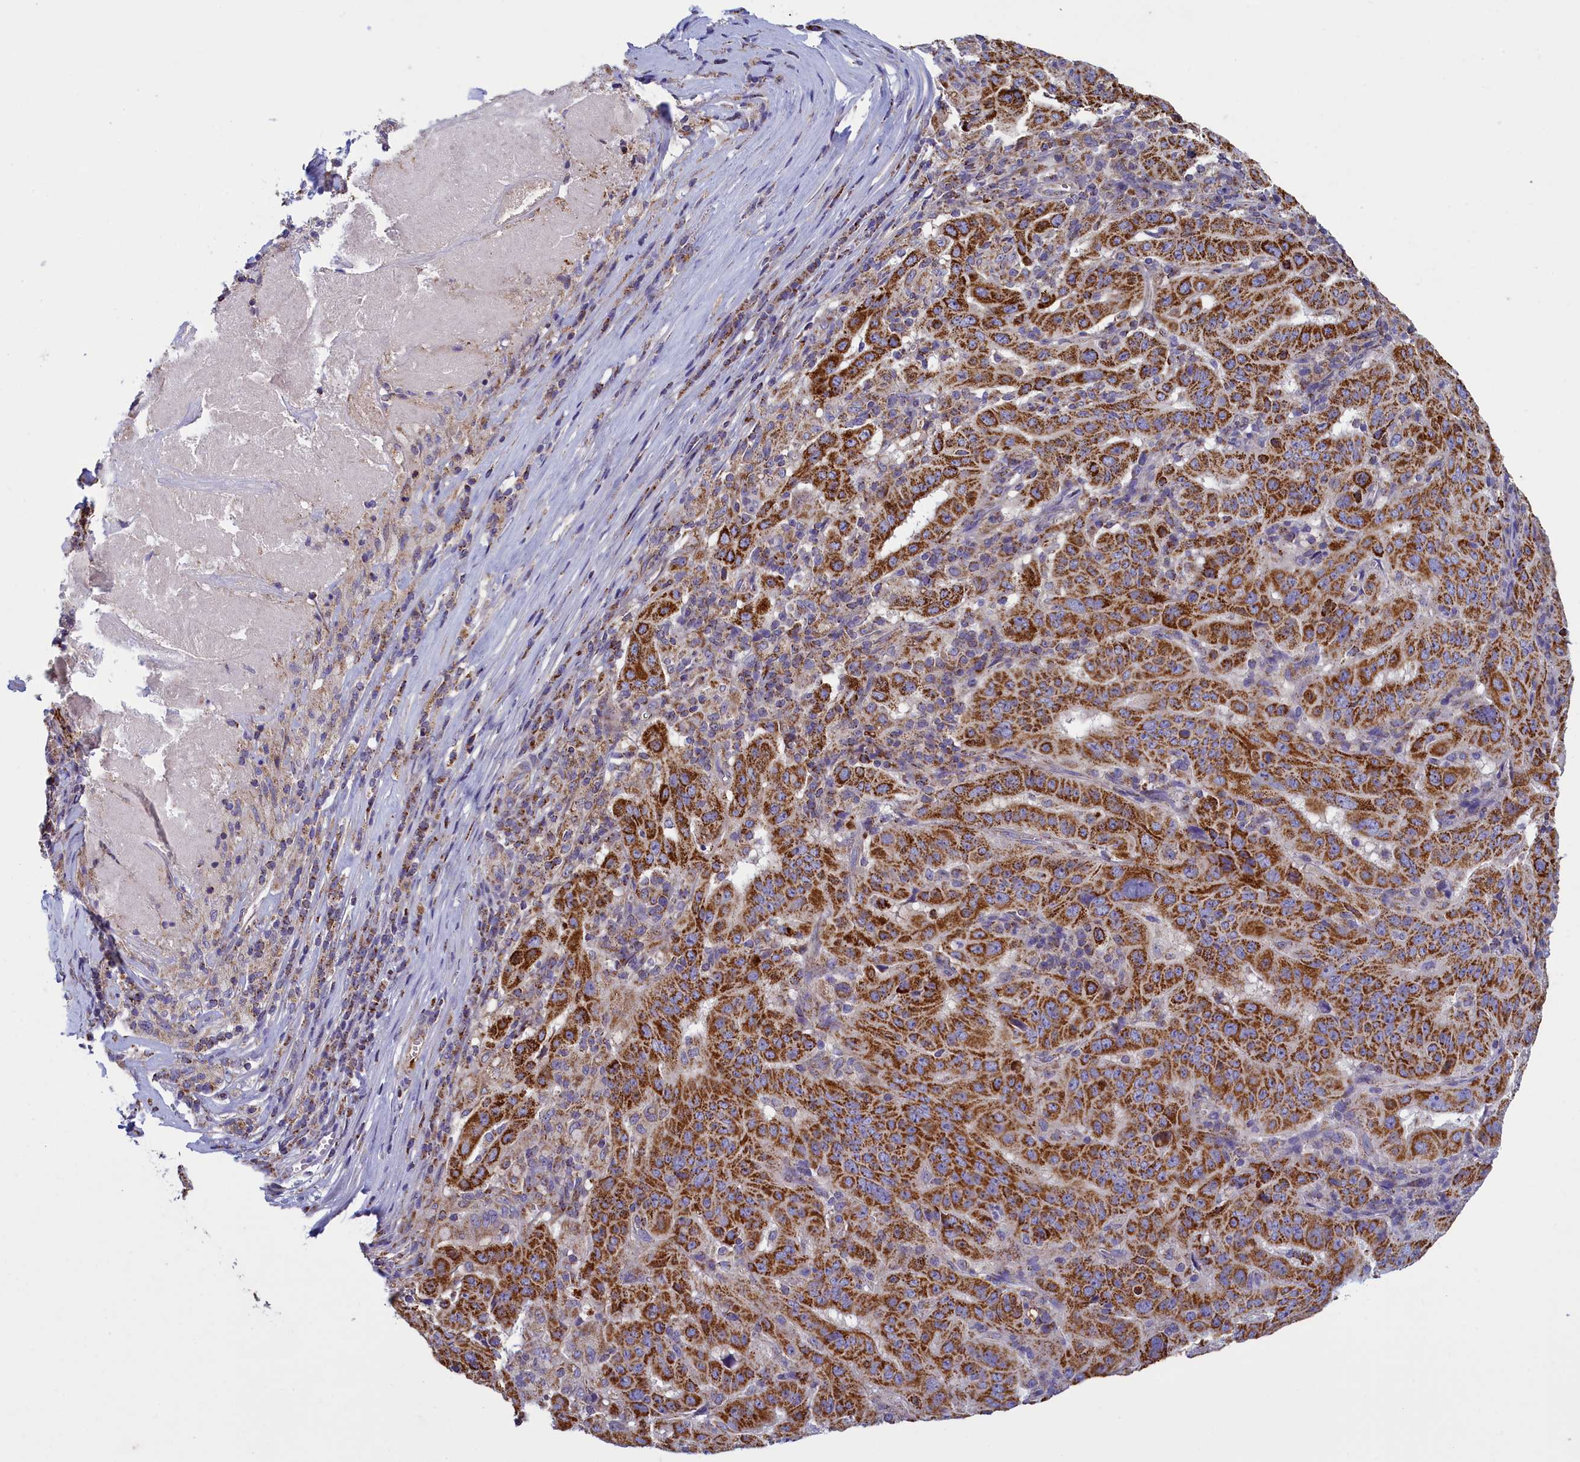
{"staining": {"intensity": "strong", "quantity": ">75%", "location": "cytoplasmic/membranous"}, "tissue": "pancreatic cancer", "cell_type": "Tumor cells", "image_type": "cancer", "snomed": [{"axis": "morphology", "description": "Adenocarcinoma, NOS"}, {"axis": "topography", "description": "Pancreas"}], "caption": "Tumor cells display strong cytoplasmic/membranous positivity in about >75% of cells in pancreatic cancer (adenocarcinoma).", "gene": "IFT122", "patient": {"sex": "male", "age": 63}}